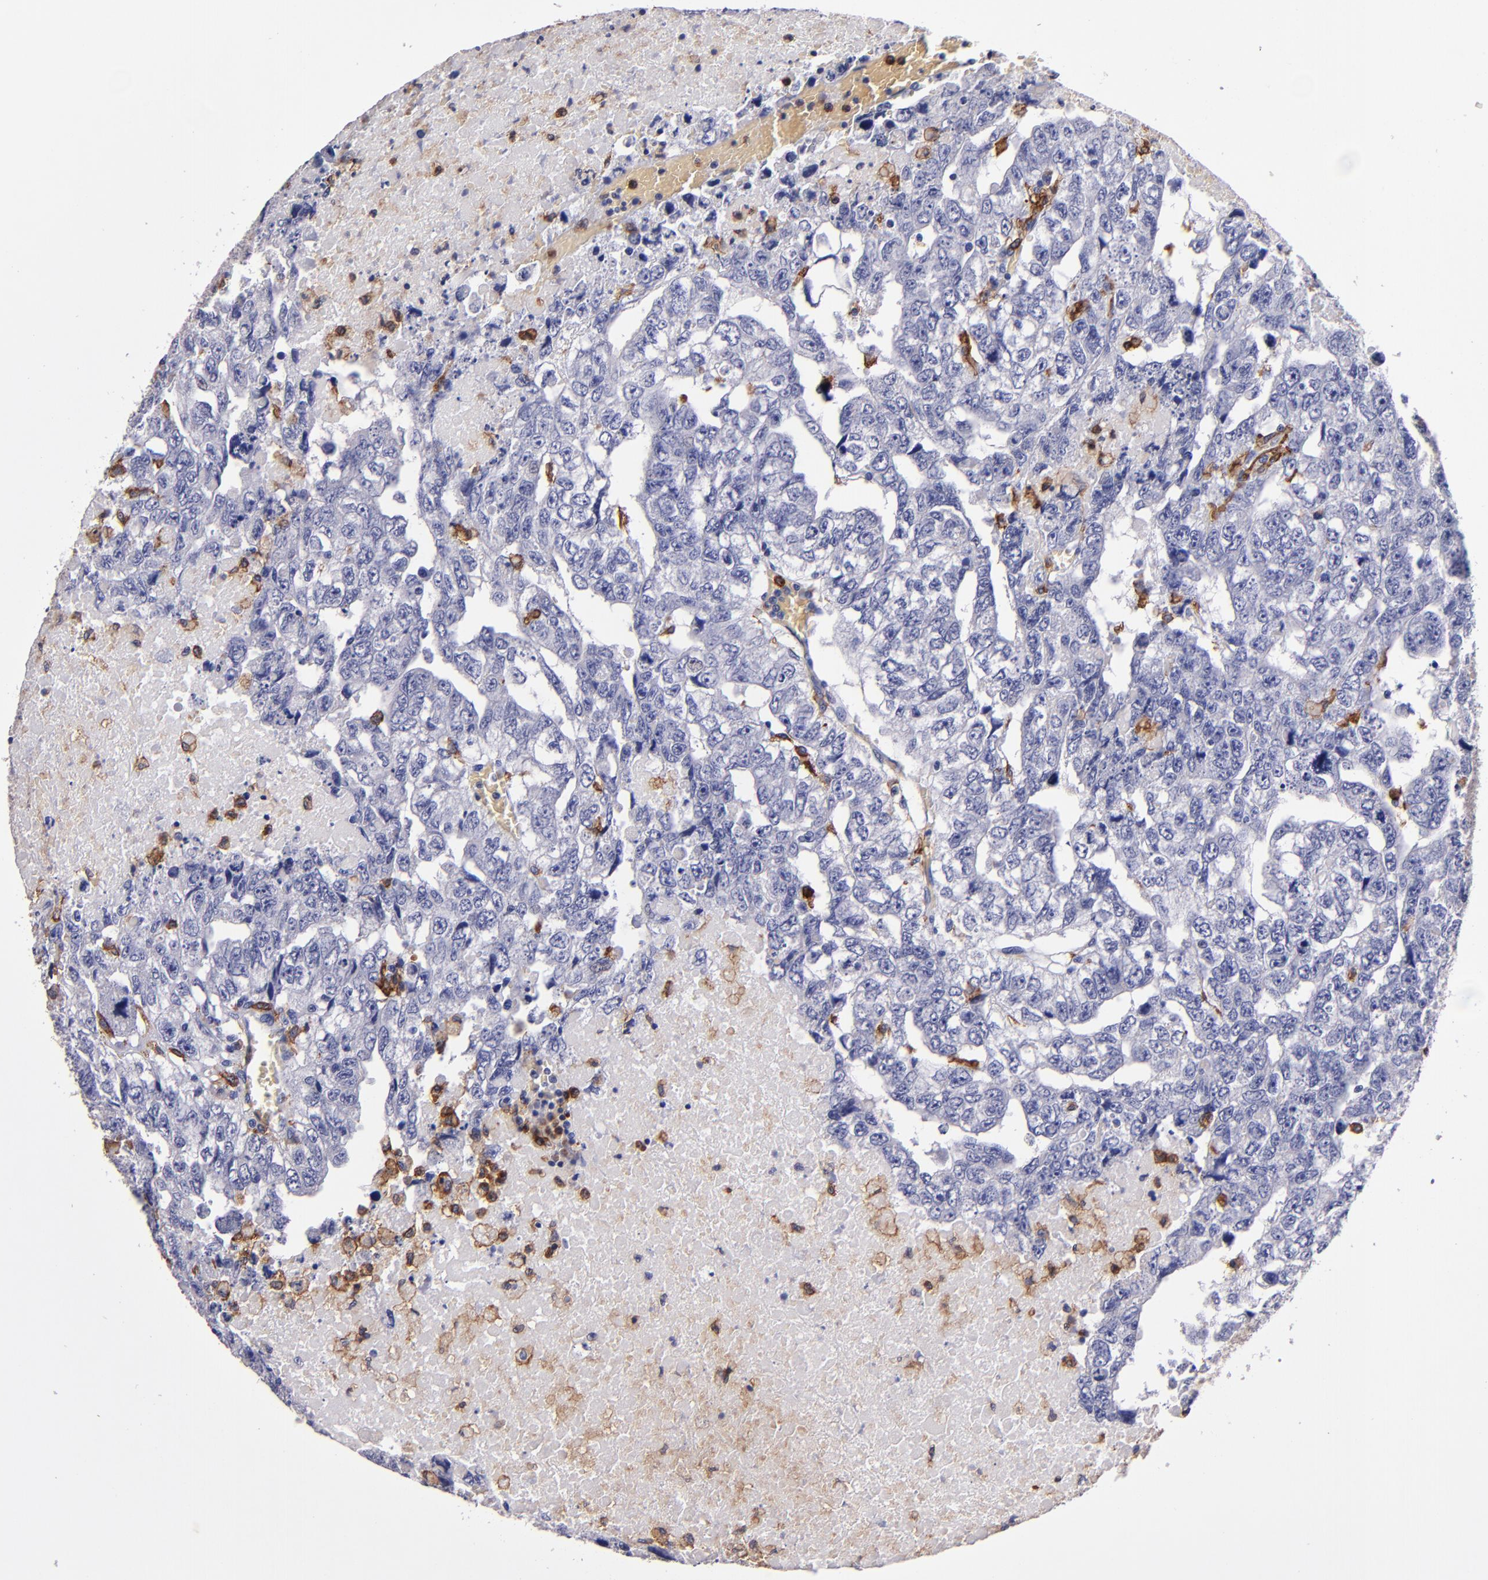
{"staining": {"intensity": "strong", "quantity": "<25%", "location": "cytoplasmic/membranous"}, "tissue": "testis cancer", "cell_type": "Tumor cells", "image_type": "cancer", "snomed": [{"axis": "morphology", "description": "Carcinoma, Embryonal, NOS"}, {"axis": "topography", "description": "Testis"}], "caption": "Immunohistochemical staining of testis embryonal carcinoma displays medium levels of strong cytoplasmic/membranous protein positivity in about <25% of tumor cells. (brown staining indicates protein expression, while blue staining denotes nuclei).", "gene": "SIRPA", "patient": {"sex": "male", "age": 36}}